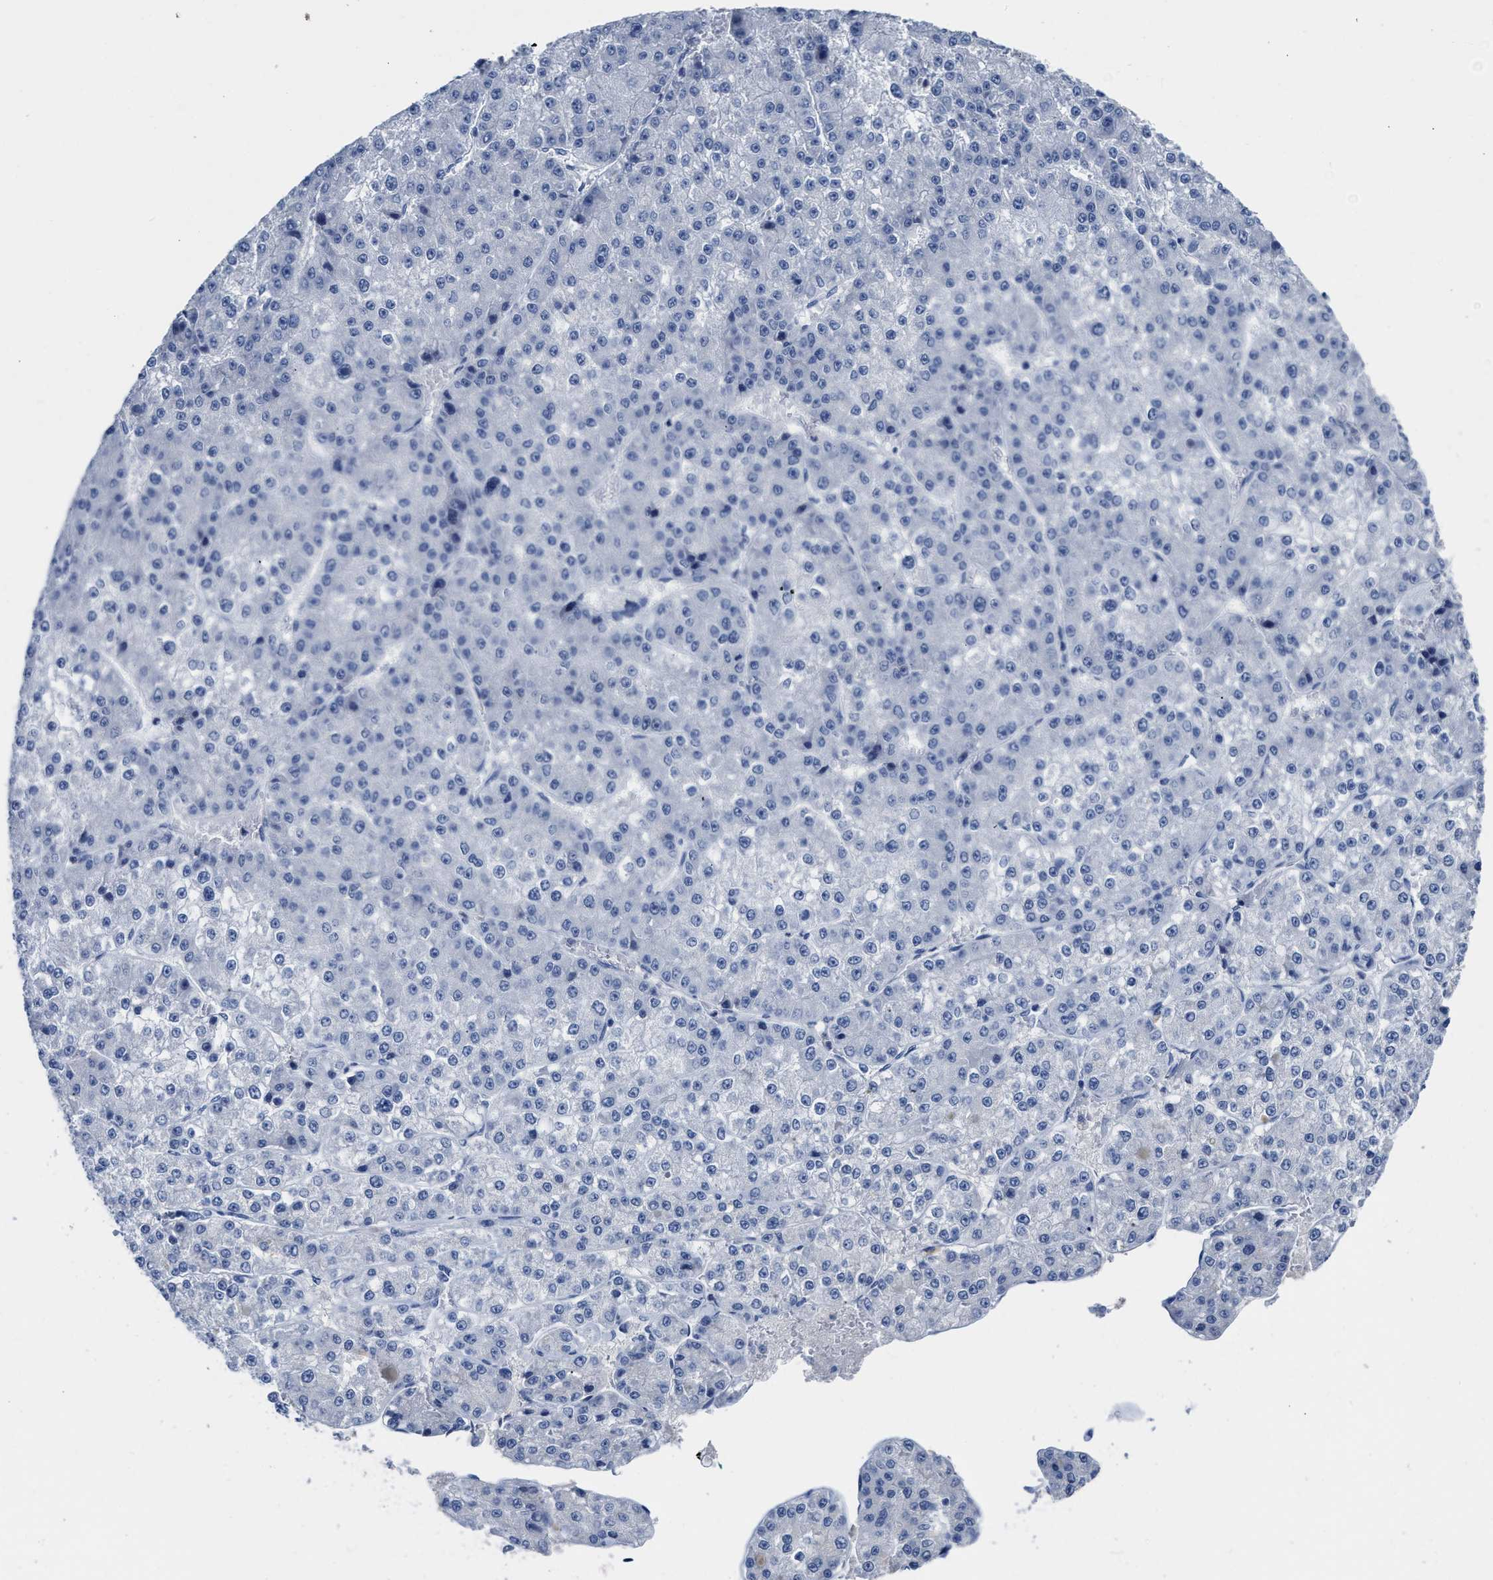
{"staining": {"intensity": "negative", "quantity": "none", "location": "none"}, "tissue": "liver cancer", "cell_type": "Tumor cells", "image_type": "cancer", "snomed": [{"axis": "morphology", "description": "Carcinoma, Hepatocellular, NOS"}, {"axis": "topography", "description": "Liver"}], "caption": "Human liver hepatocellular carcinoma stained for a protein using immunohistochemistry (IHC) shows no positivity in tumor cells.", "gene": "CEACAM5", "patient": {"sex": "female", "age": 73}}